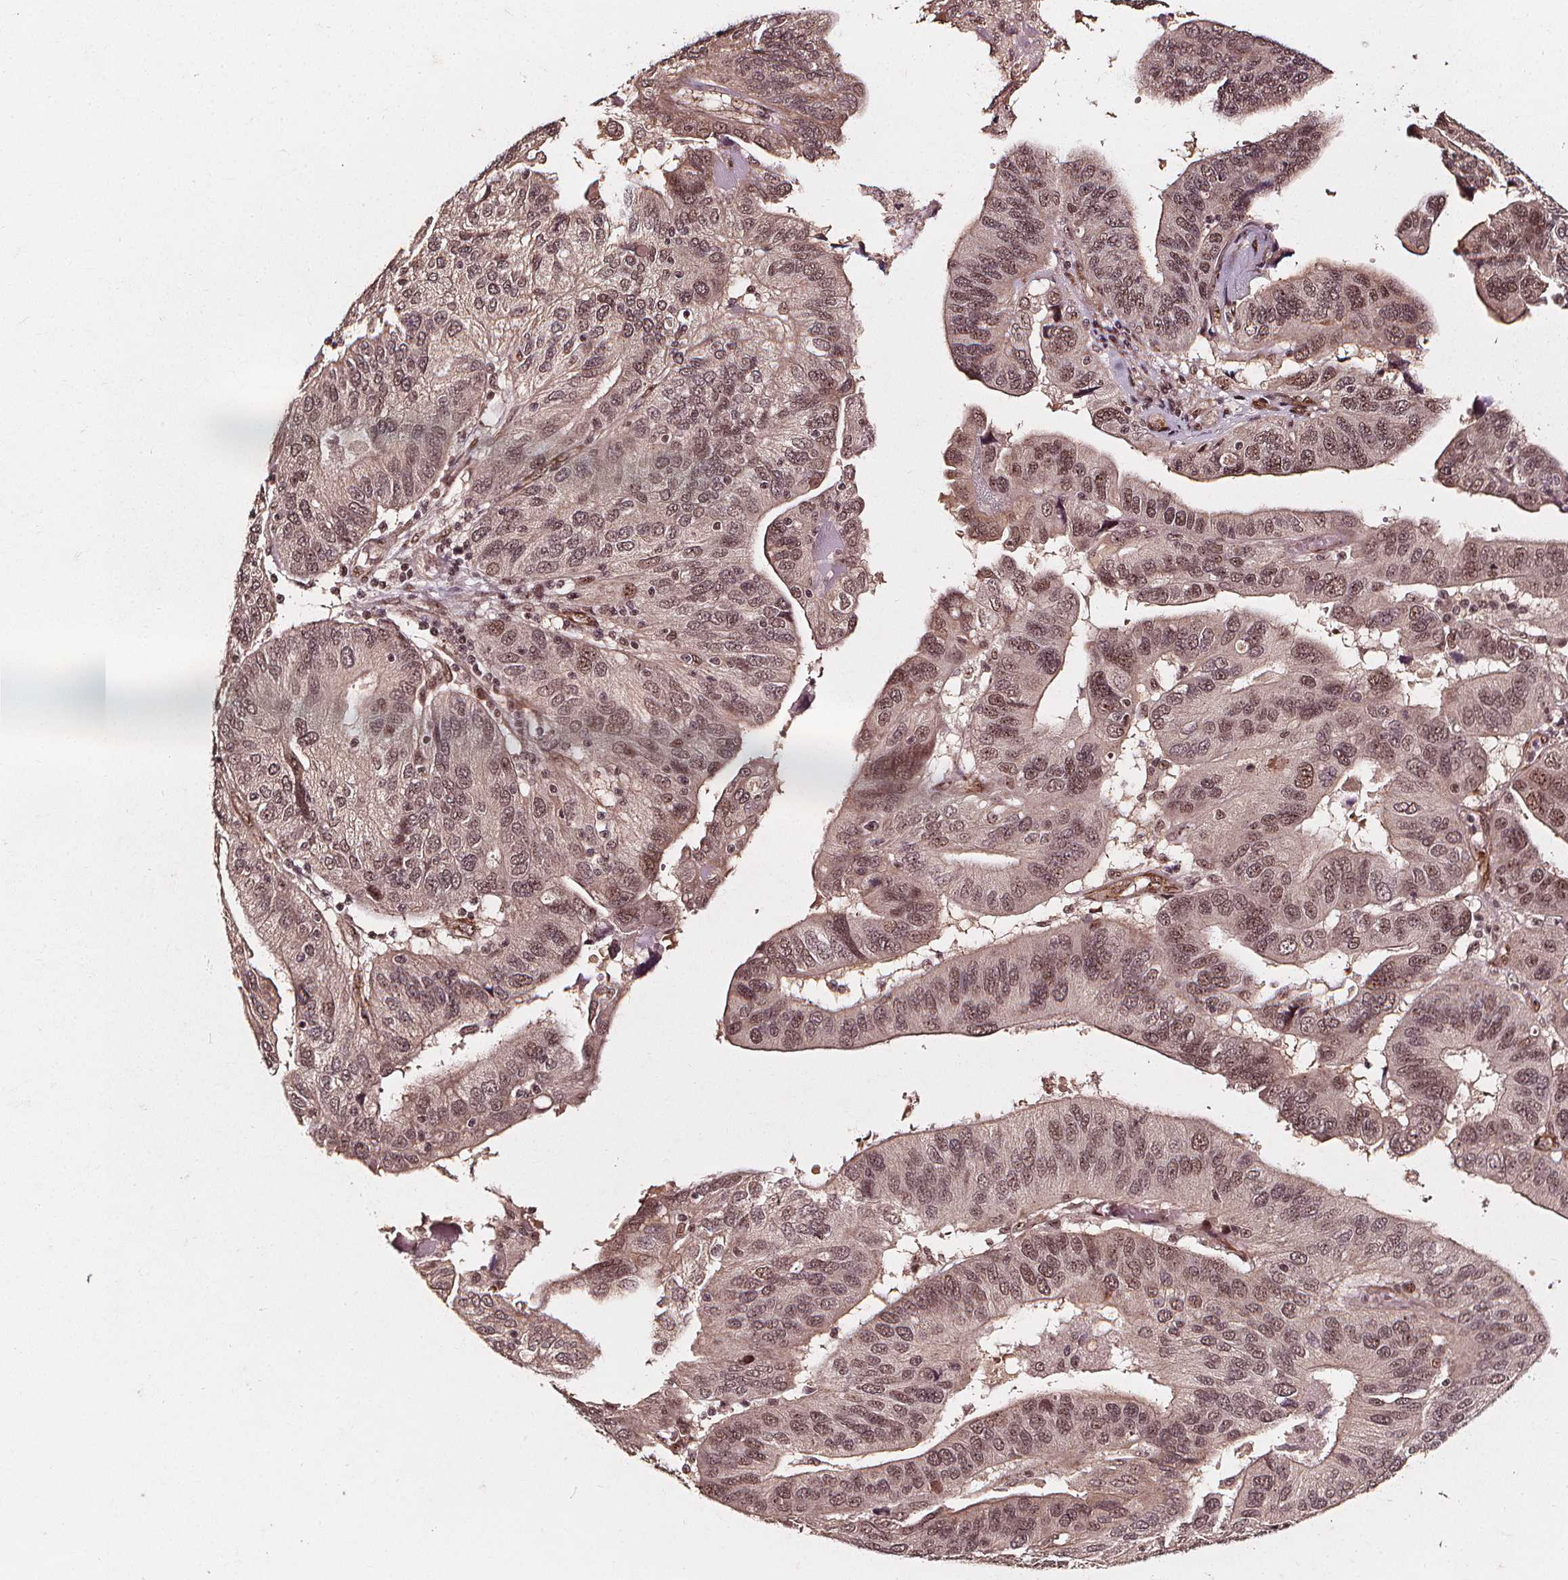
{"staining": {"intensity": "moderate", "quantity": ">75%", "location": "nuclear"}, "tissue": "ovarian cancer", "cell_type": "Tumor cells", "image_type": "cancer", "snomed": [{"axis": "morphology", "description": "Cystadenocarcinoma, serous, NOS"}, {"axis": "topography", "description": "Ovary"}], "caption": "This photomicrograph reveals serous cystadenocarcinoma (ovarian) stained with immunohistochemistry to label a protein in brown. The nuclear of tumor cells show moderate positivity for the protein. Nuclei are counter-stained blue.", "gene": "EXOSC9", "patient": {"sex": "female", "age": 79}}